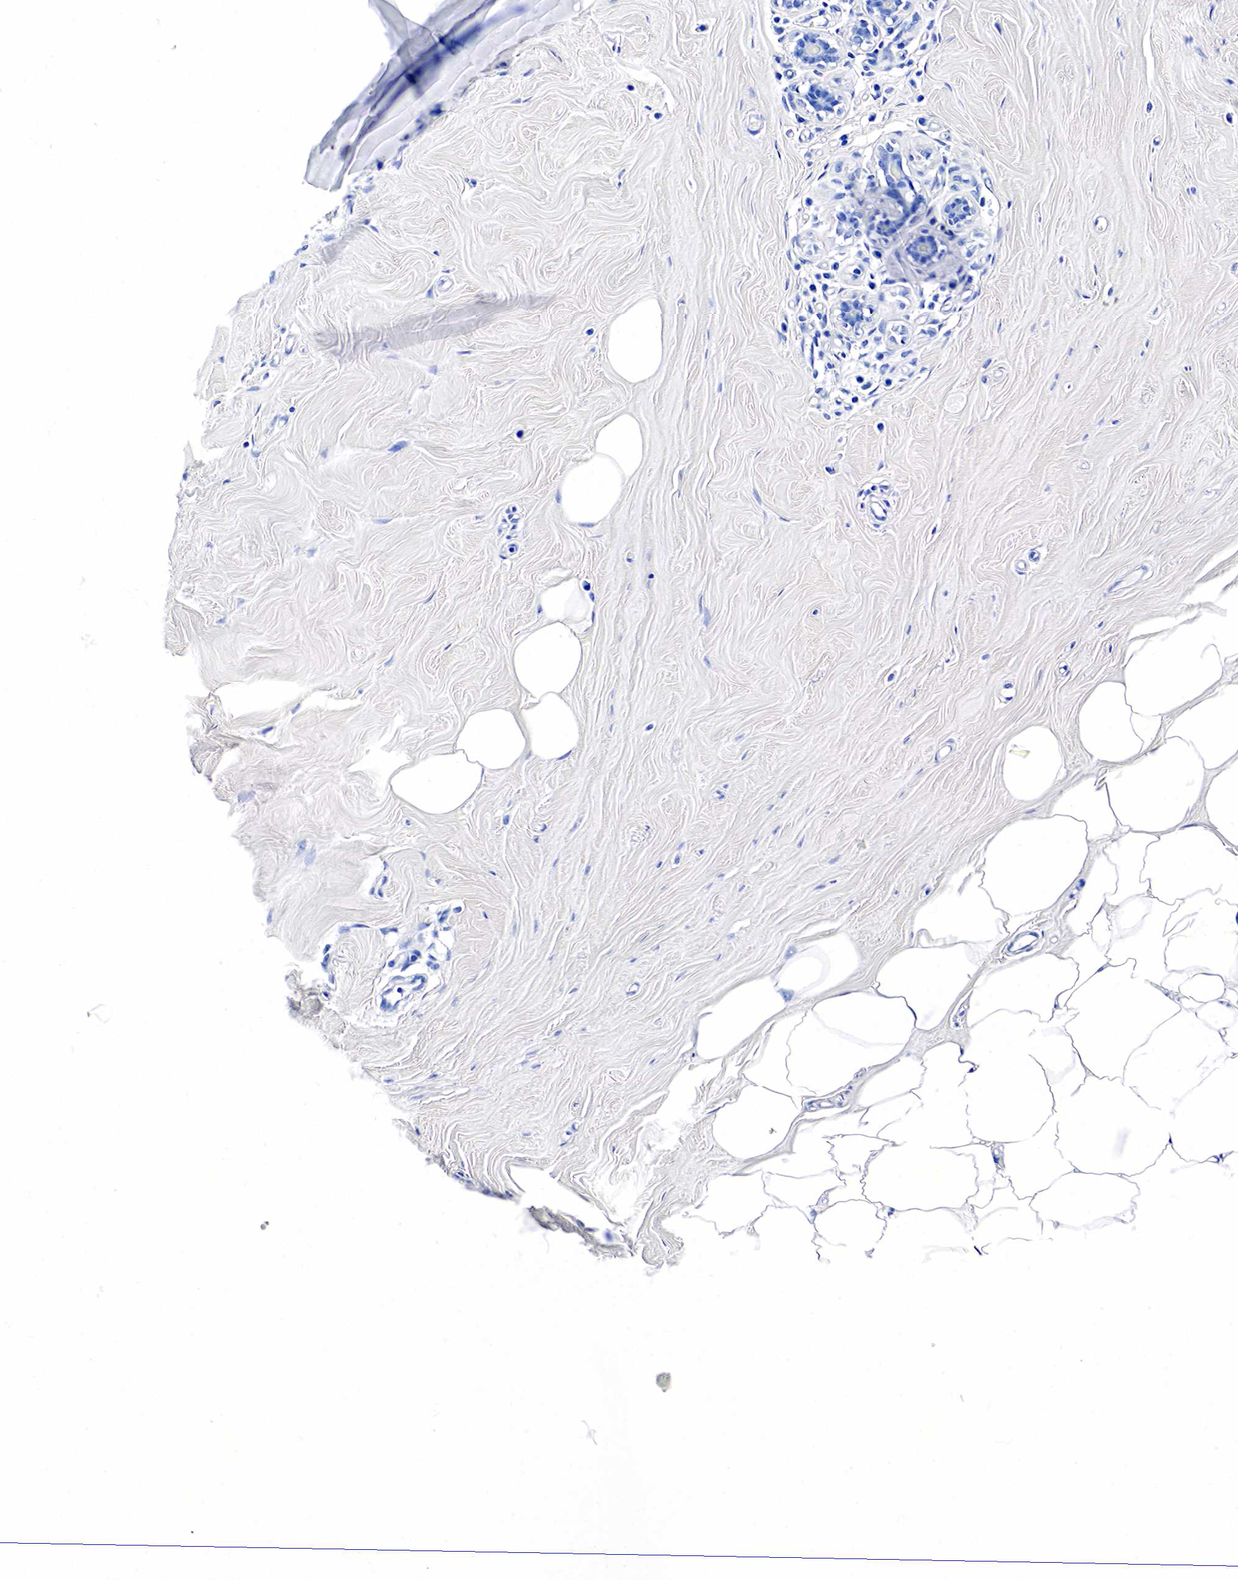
{"staining": {"intensity": "negative", "quantity": "none", "location": "none"}, "tissue": "breast", "cell_type": "Adipocytes", "image_type": "normal", "snomed": [{"axis": "morphology", "description": "Normal tissue, NOS"}, {"axis": "topography", "description": "Breast"}], "caption": "The photomicrograph reveals no staining of adipocytes in unremarkable breast.", "gene": "KLK3", "patient": {"sex": "female", "age": 45}}